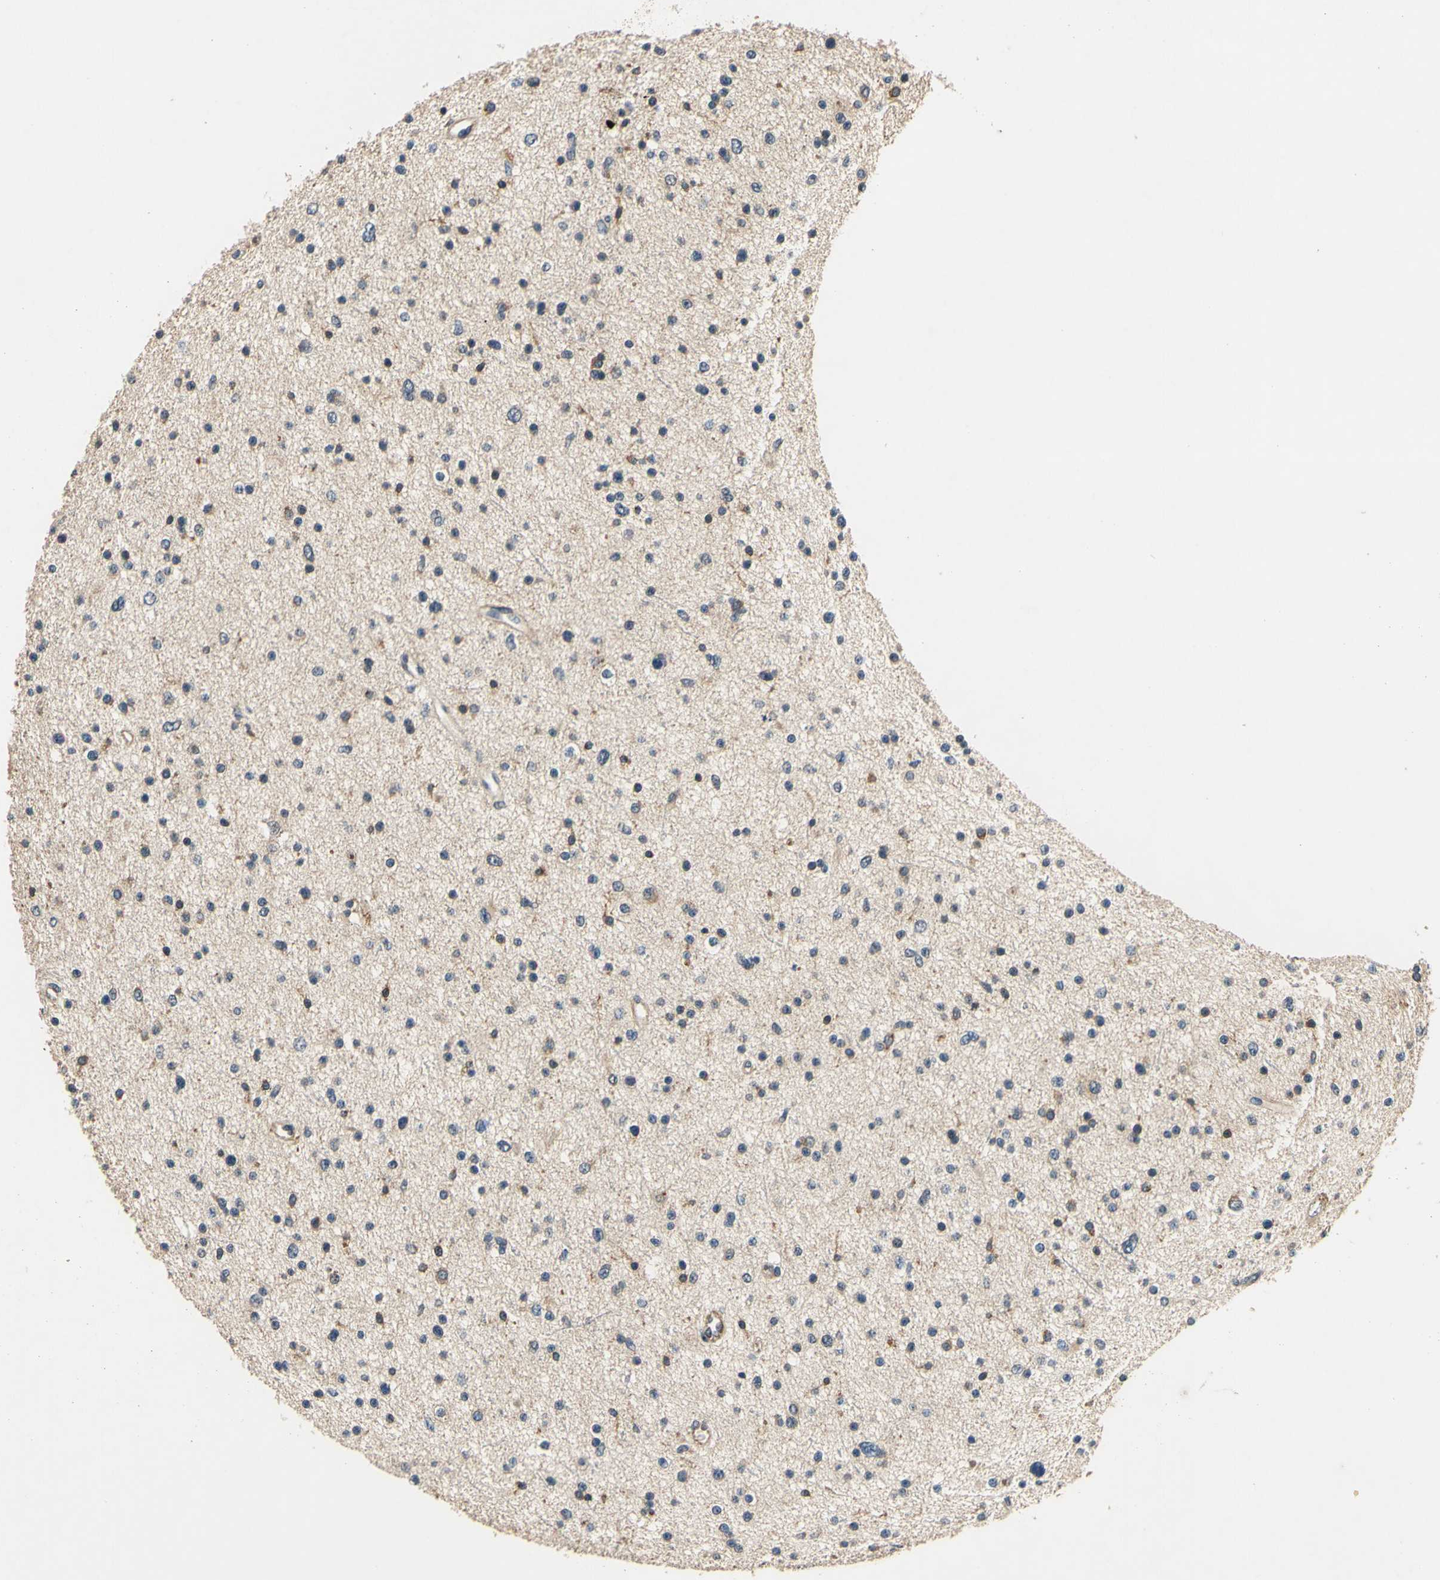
{"staining": {"intensity": "weak", "quantity": "25%-75%", "location": "cytoplasmic/membranous"}, "tissue": "glioma", "cell_type": "Tumor cells", "image_type": "cancer", "snomed": [{"axis": "morphology", "description": "Glioma, malignant, Low grade"}, {"axis": "topography", "description": "Brain"}], "caption": "This is an image of immunohistochemistry (IHC) staining of malignant low-grade glioma, which shows weak staining in the cytoplasmic/membranous of tumor cells.", "gene": "PLA2G4A", "patient": {"sex": "female", "age": 37}}